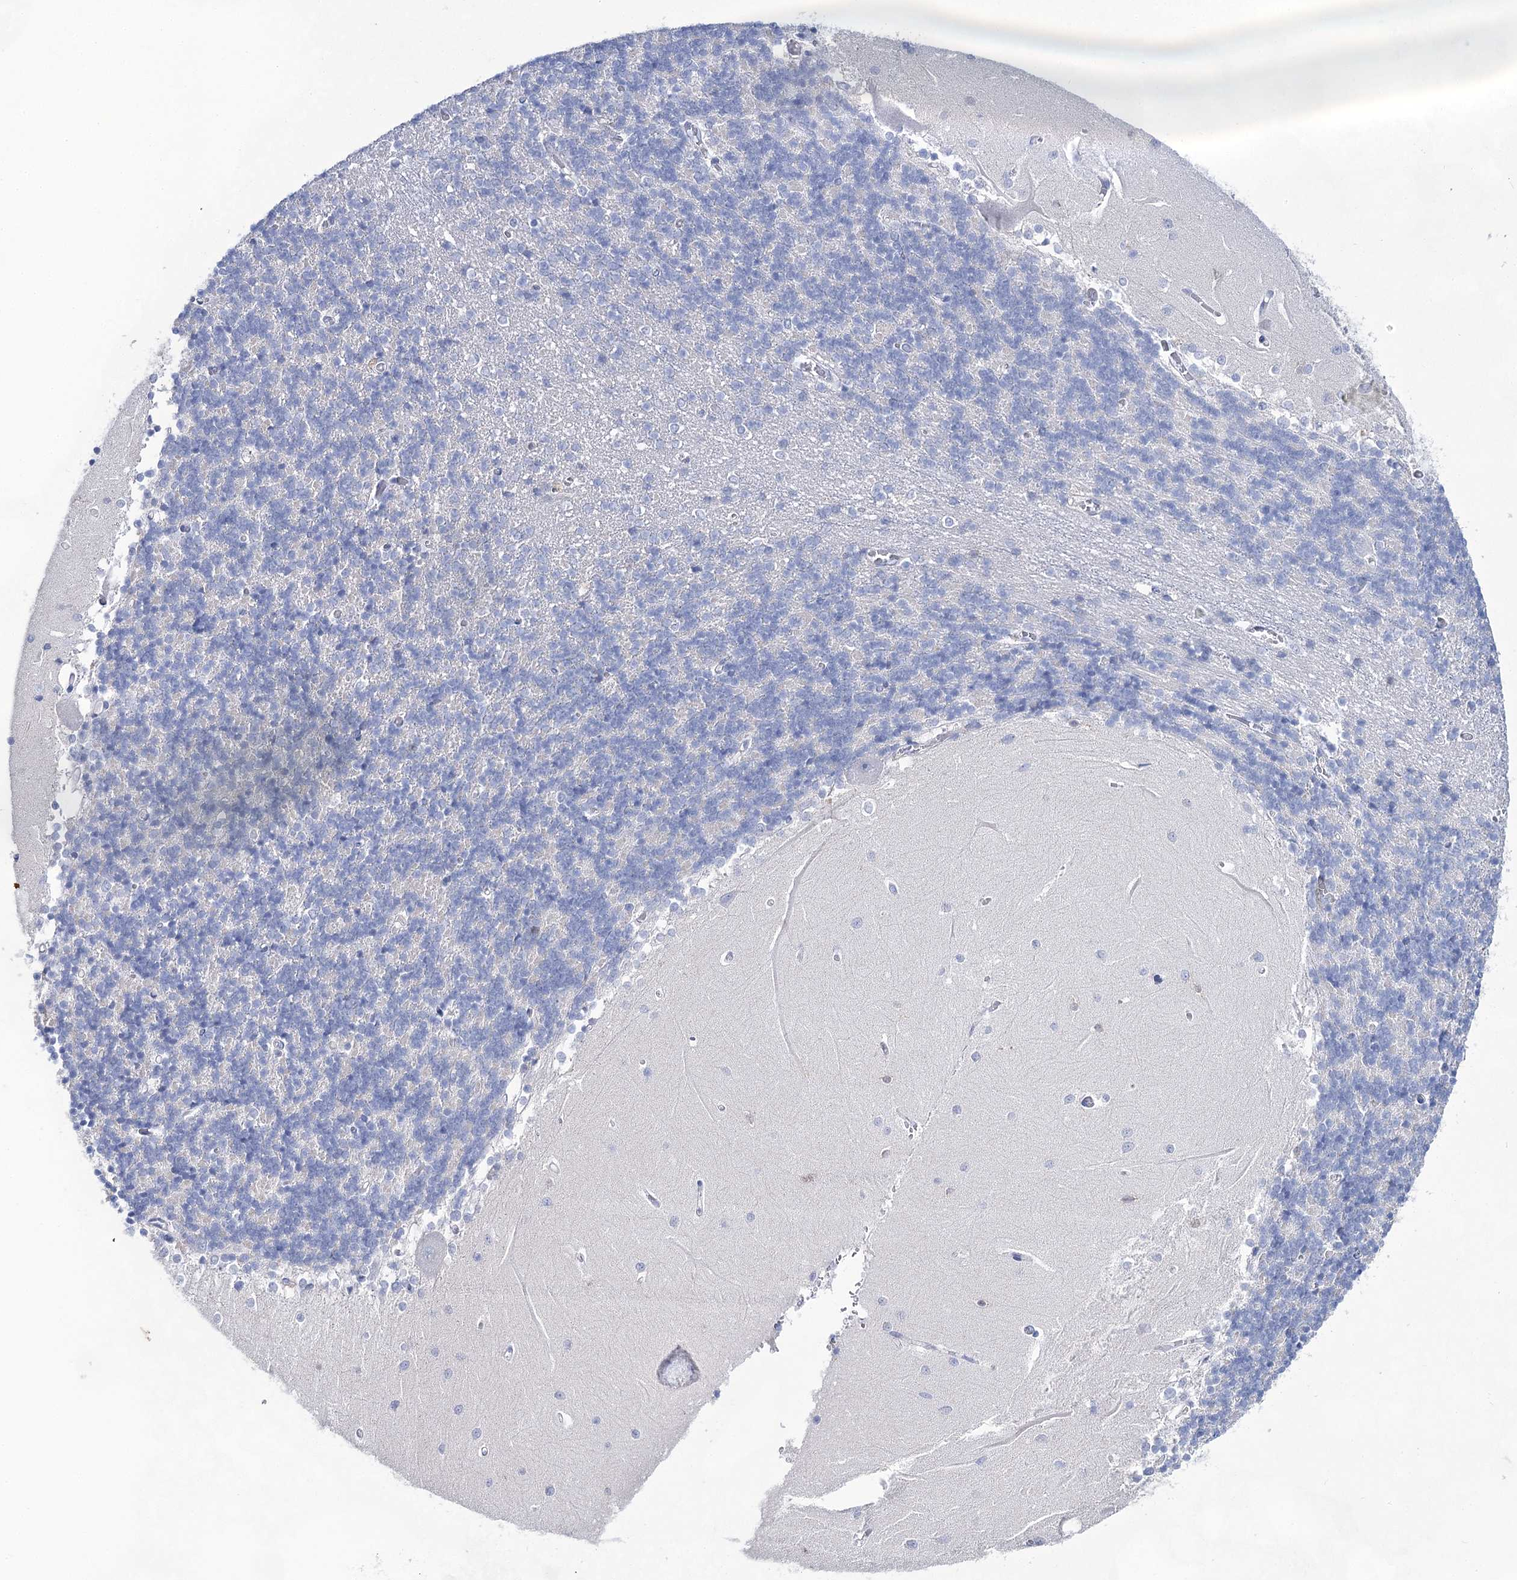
{"staining": {"intensity": "negative", "quantity": "none", "location": "none"}, "tissue": "cerebellum", "cell_type": "Cells in granular layer", "image_type": "normal", "snomed": [{"axis": "morphology", "description": "Normal tissue, NOS"}, {"axis": "topography", "description": "Cerebellum"}], "caption": "Cerebellum stained for a protein using immunohistochemistry (IHC) exhibits no expression cells in granular layer.", "gene": "UGDH", "patient": {"sex": "male", "age": 37}}